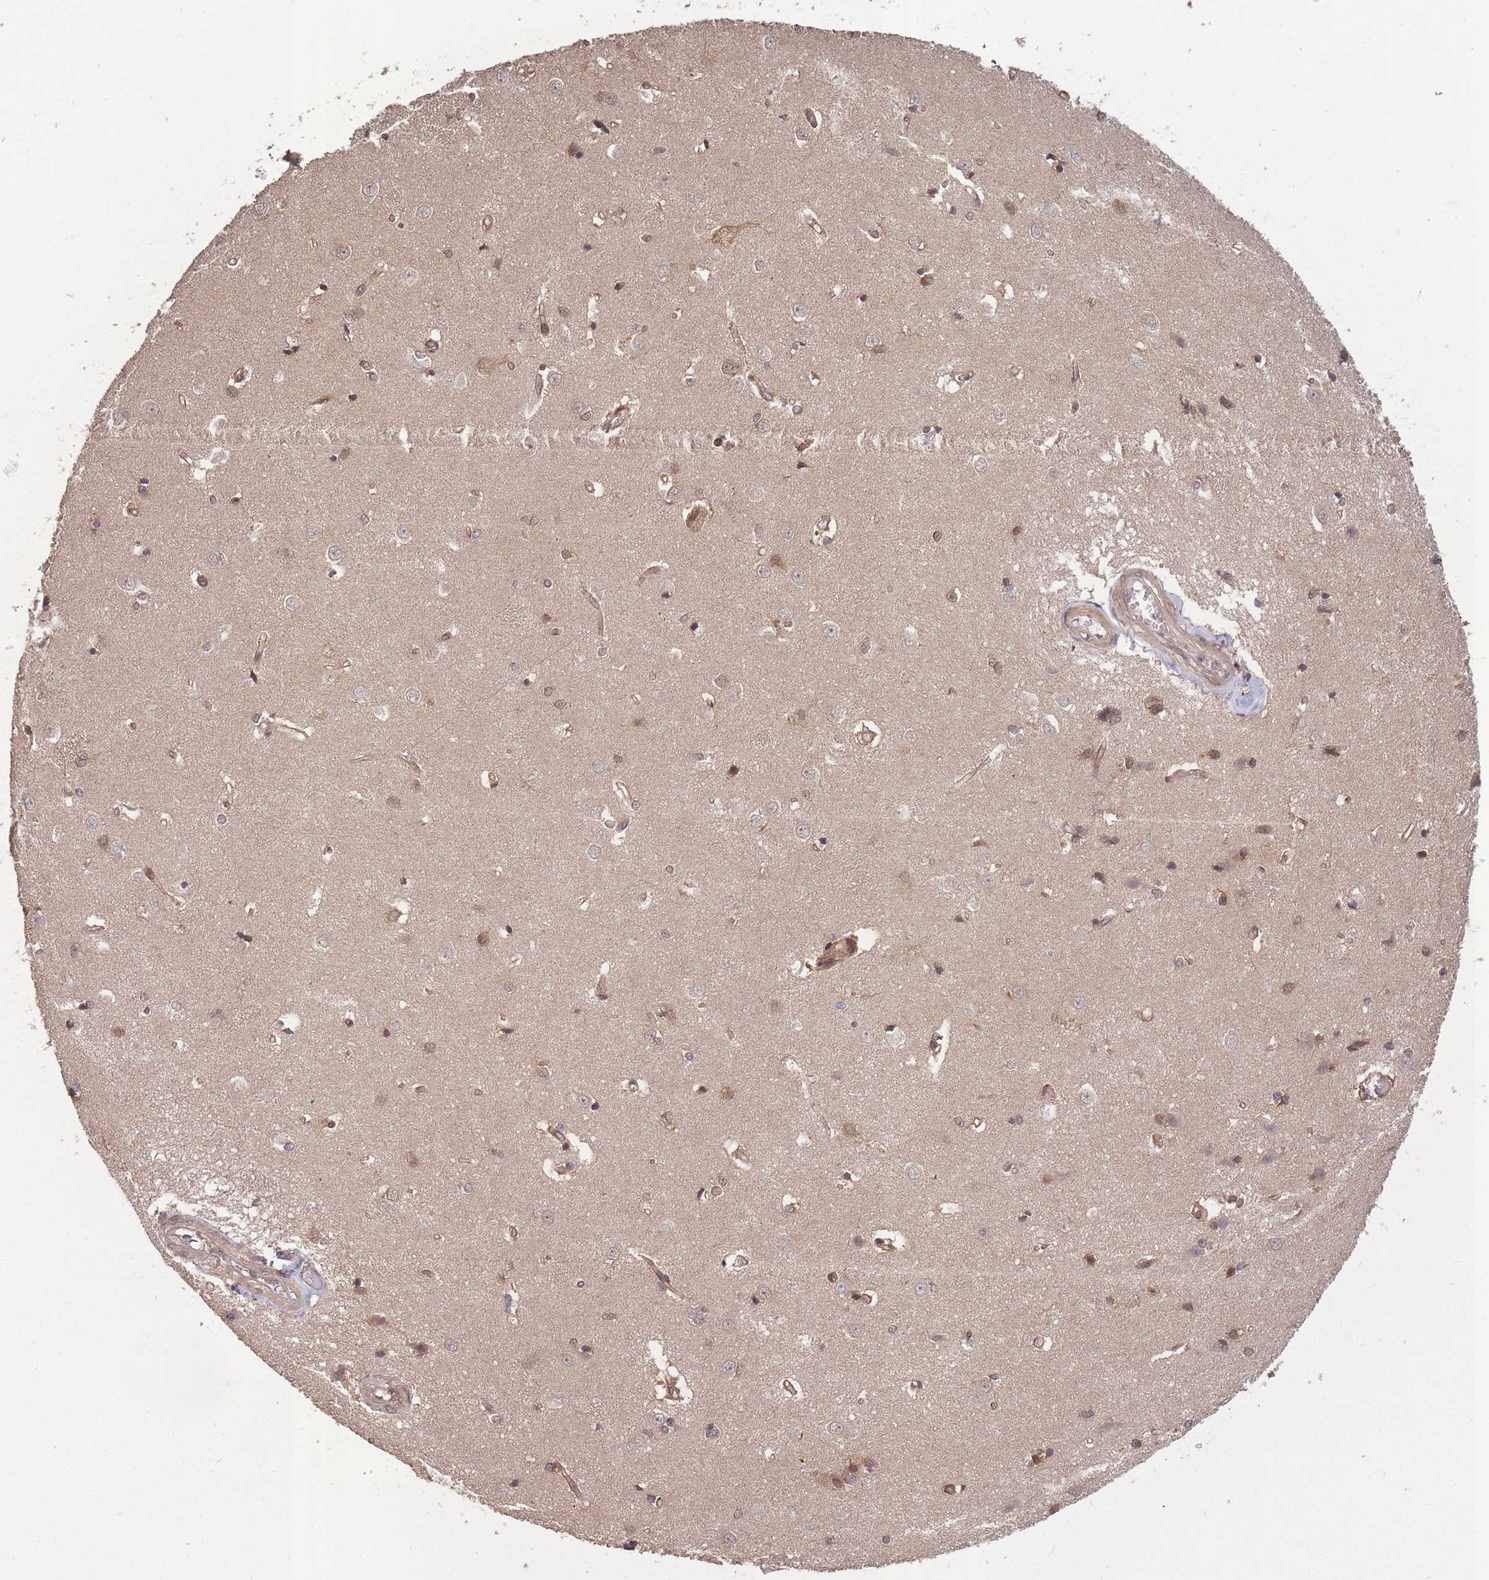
{"staining": {"intensity": "moderate", "quantity": "<25%", "location": "cytoplasmic/membranous"}, "tissue": "caudate", "cell_type": "Glial cells", "image_type": "normal", "snomed": [{"axis": "morphology", "description": "Normal tissue, NOS"}, {"axis": "topography", "description": "Lateral ventricle wall"}], "caption": "A low amount of moderate cytoplasmic/membranous positivity is seen in about <25% of glial cells in benign caudate. Immunohistochemistry (ihc) stains the protein in brown and the nuclei are stained blue.", "gene": "PPP6R3", "patient": {"sex": "male", "age": 37}}